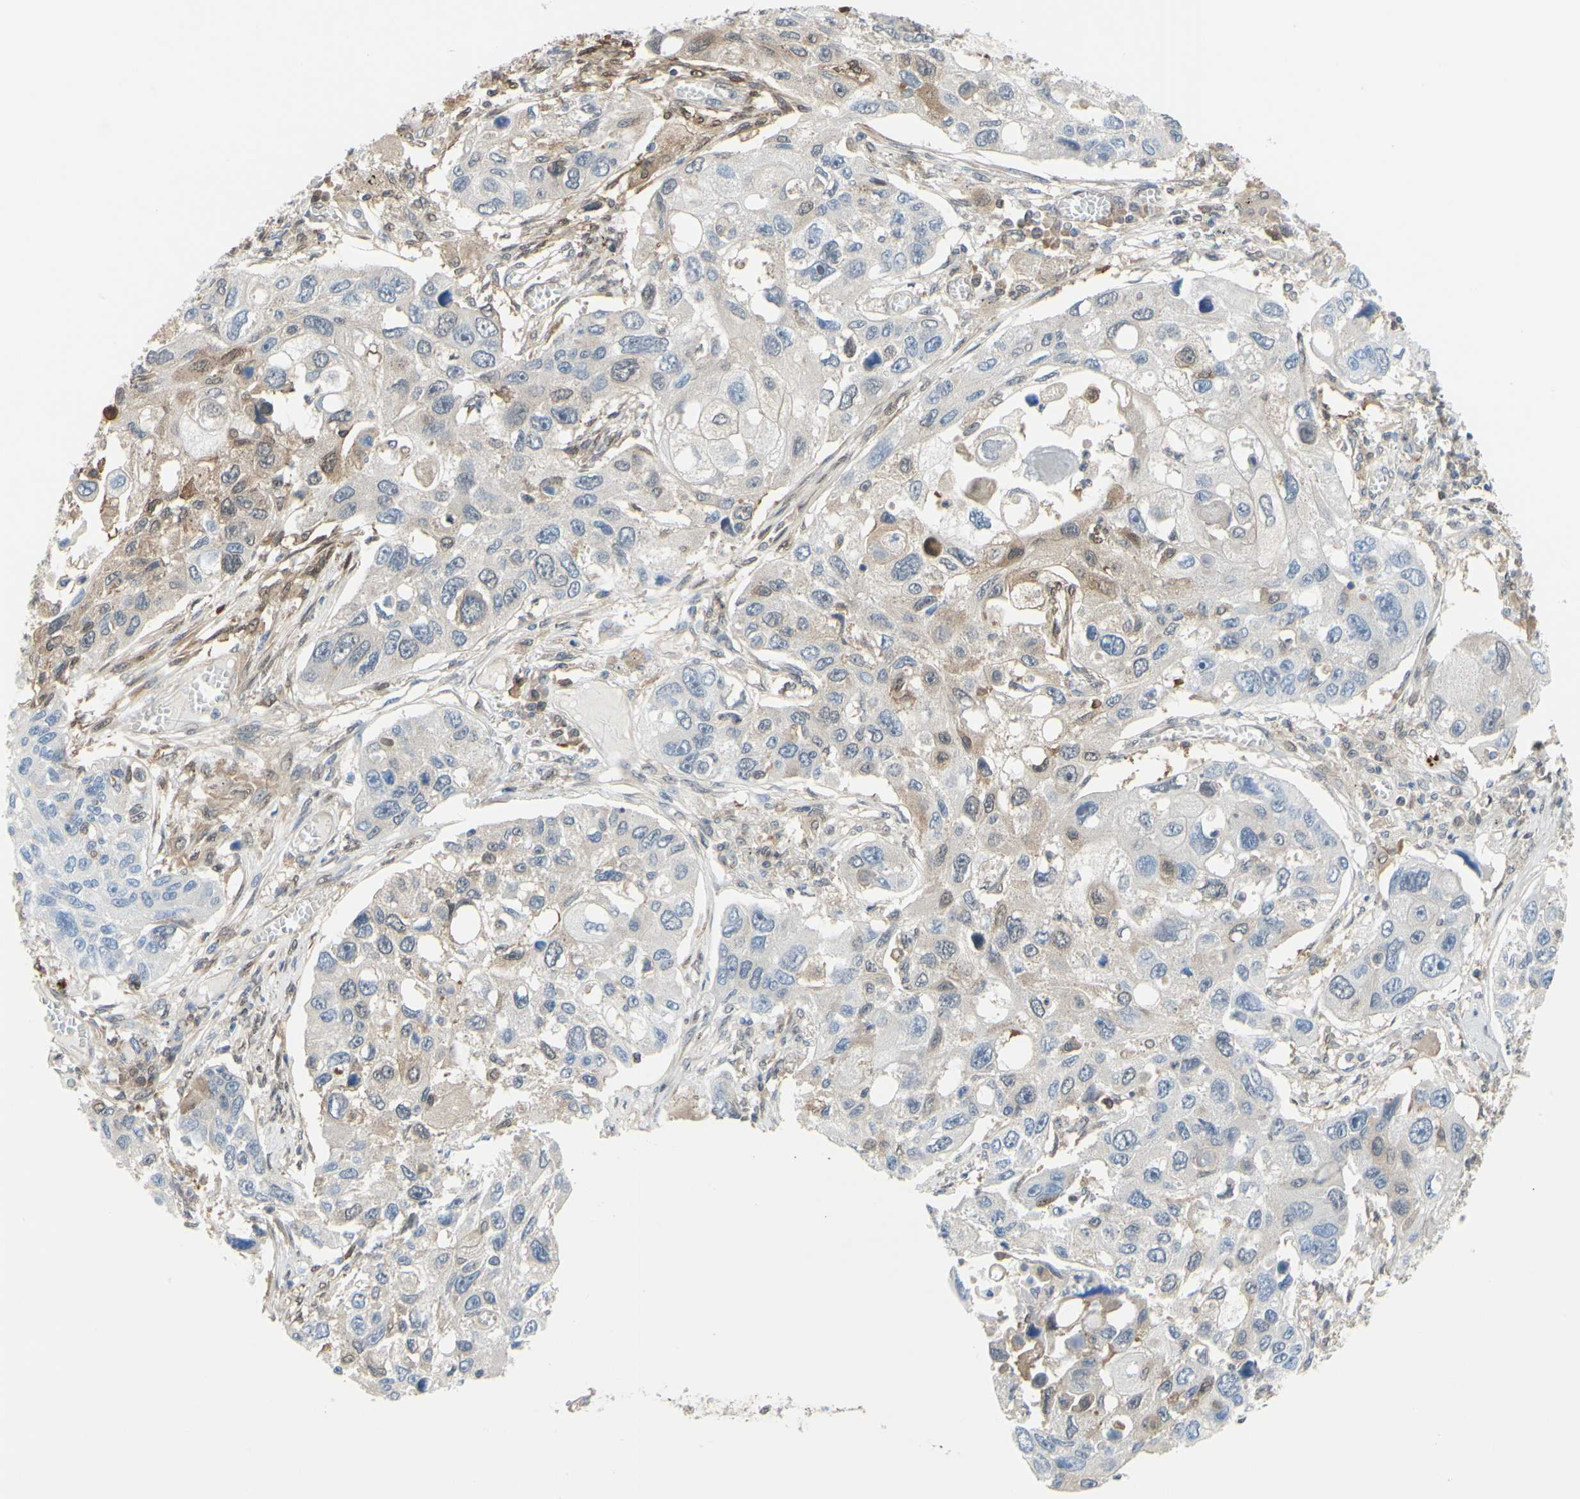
{"staining": {"intensity": "moderate", "quantity": "25%-75%", "location": "cytoplasmic/membranous"}, "tissue": "lung cancer", "cell_type": "Tumor cells", "image_type": "cancer", "snomed": [{"axis": "morphology", "description": "Squamous cell carcinoma, NOS"}, {"axis": "topography", "description": "Lung"}], "caption": "Immunohistochemical staining of squamous cell carcinoma (lung) displays medium levels of moderate cytoplasmic/membranous protein staining in about 25%-75% of tumor cells.", "gene": "UPK3B", "patient": {"sex": "male", "age": 71}}